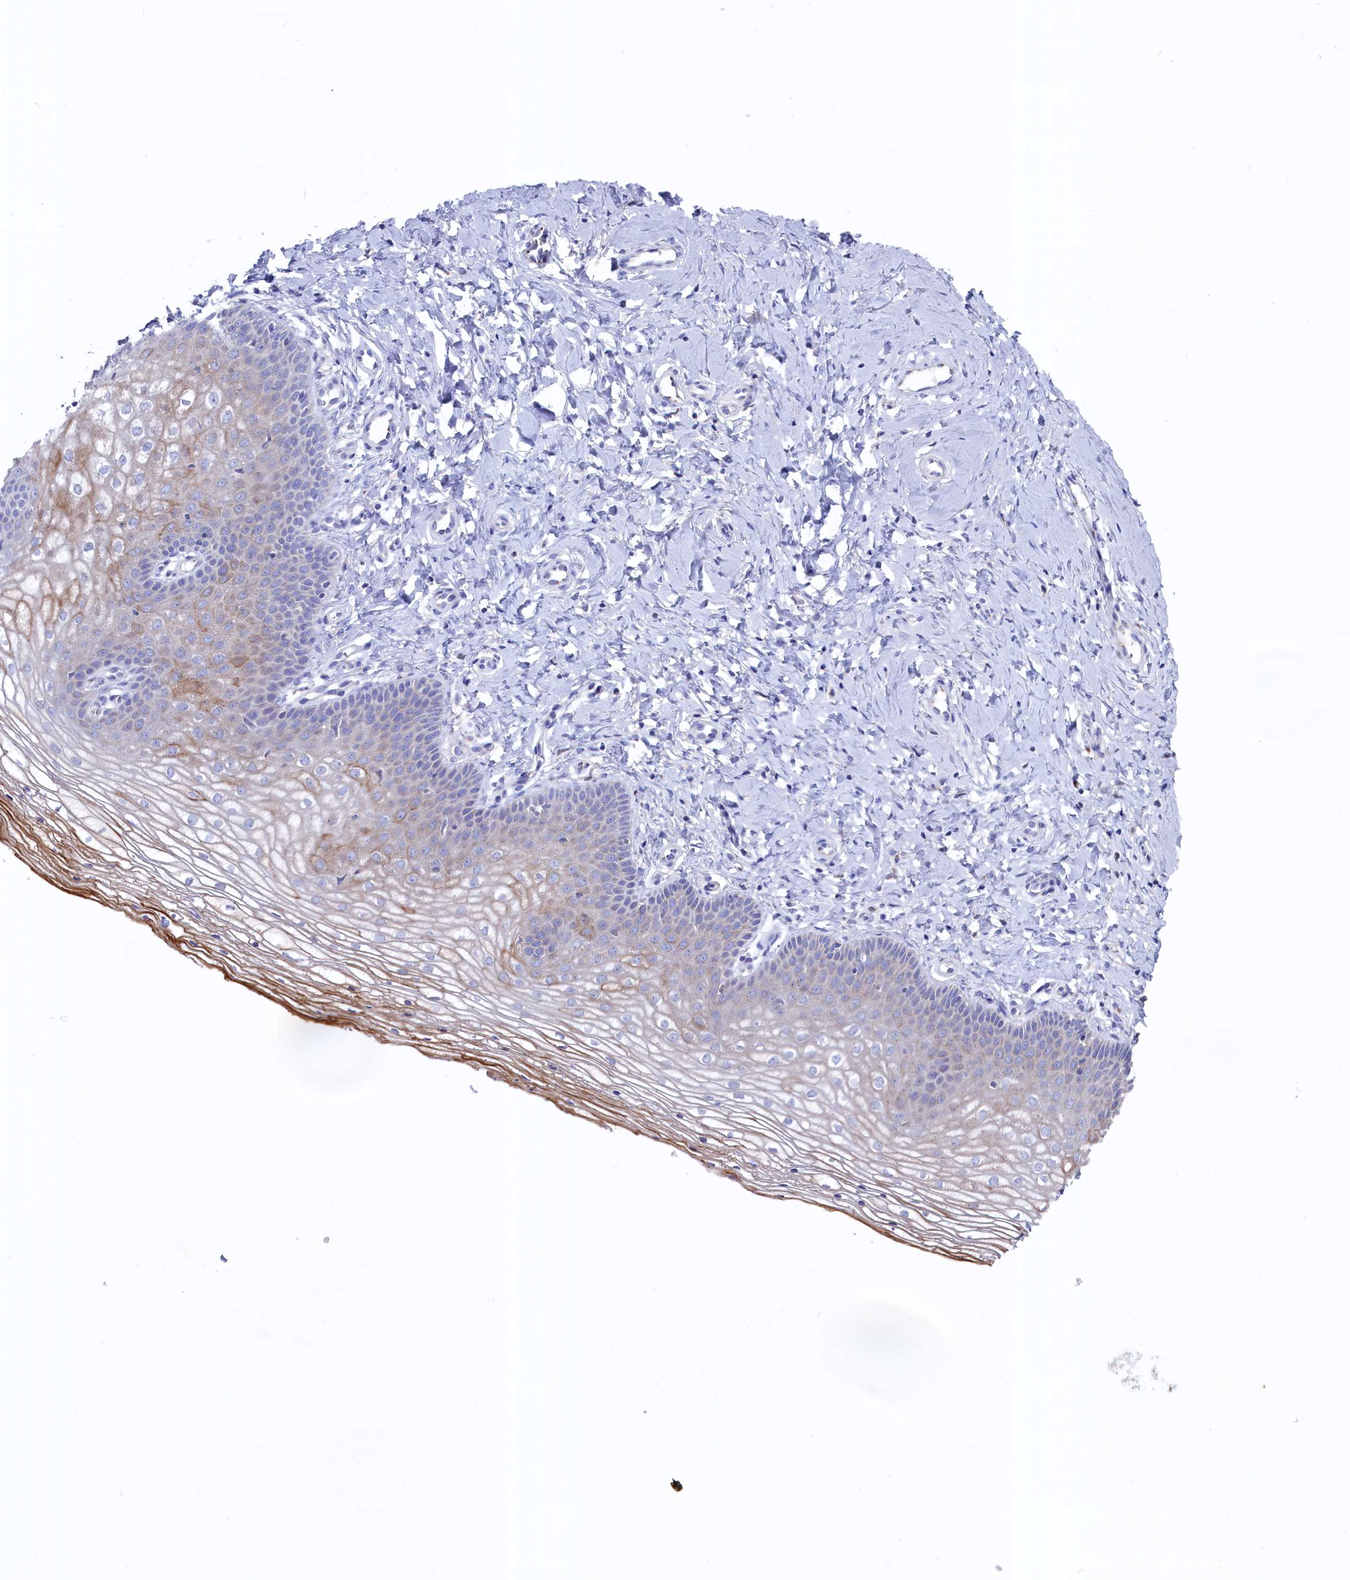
{"staining": {"intensity": "strong", "quantity": "25%-75%", "location": "cytoplasmic/membranous"}, "tissue": "vagina", "cell_type": "Squamous epithelial cells", "image_type": "normal", "snomed": [{"axis": "morphology", "description": "Normal tissue, NOS"}, {"axis": "topography", "description": "Vagina"}], "caption": "Protein staining reveals strong cytoplasmic/membranous positivity in about 25%-75% of squamous epithelial cells in benign vagina.", "gene": "GPR108", "patient": {"sex": "female", "age": 68}}